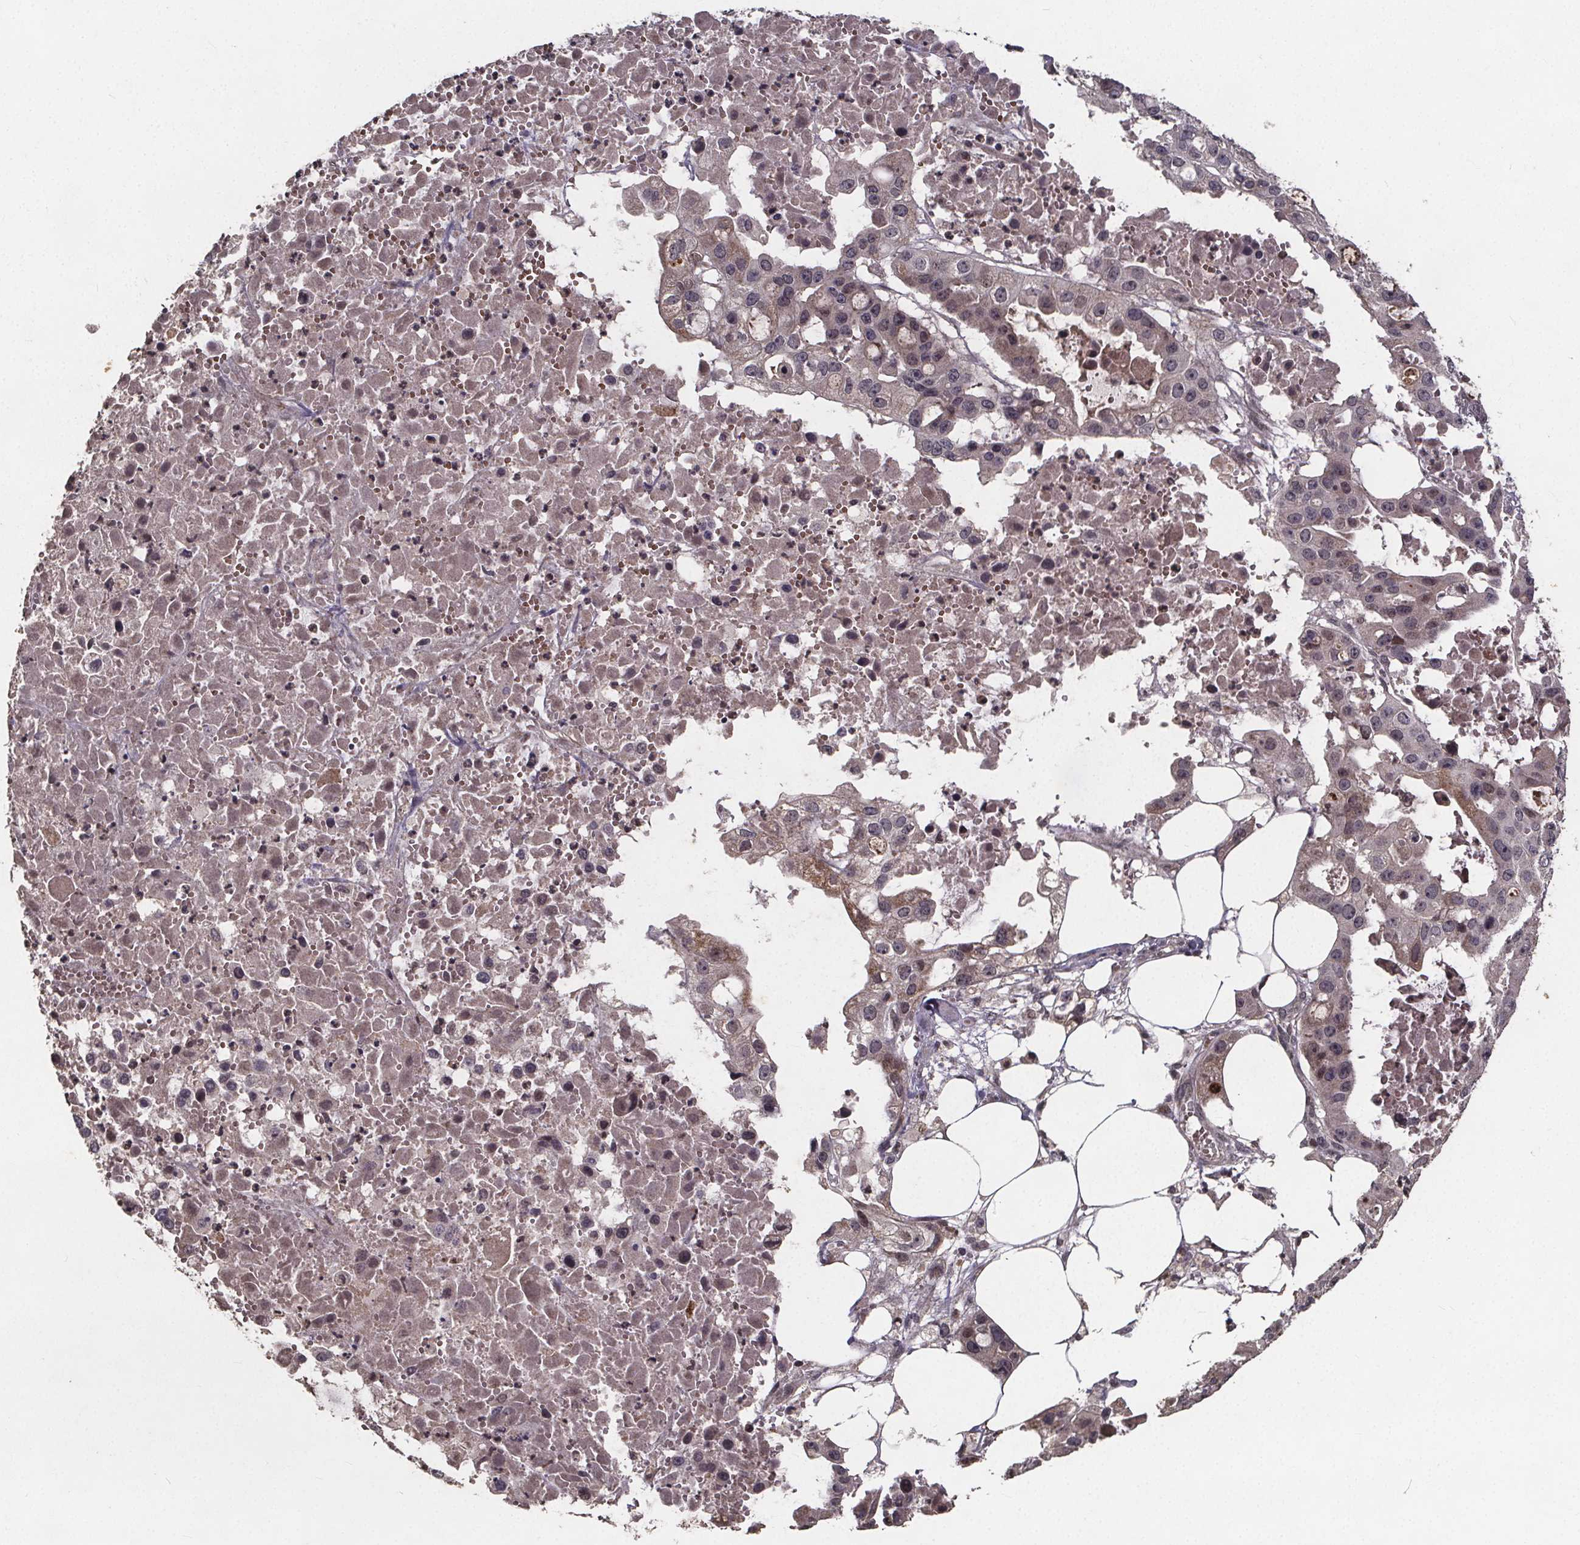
{"staining": {"intensity": "negative", "quantity": "none", "location": "none"}, "tissue": "ovarian cancer", "cell_type": "Tumor cells", "image_type": "cancer", "snomed": [{"axis": "morphology", "description": "Cystadenocarcinoma, serous, NOS"}, {"axis": "topography", "description": "Ovary"}], "caption": "DAB immunohistochemical staining of ovarian cancer (serous cystadenocarcinoma) exhibits no significant positivity in tumor cells.", "gene": "GPX3", "patient": {"sex": "female", "age": 56}}